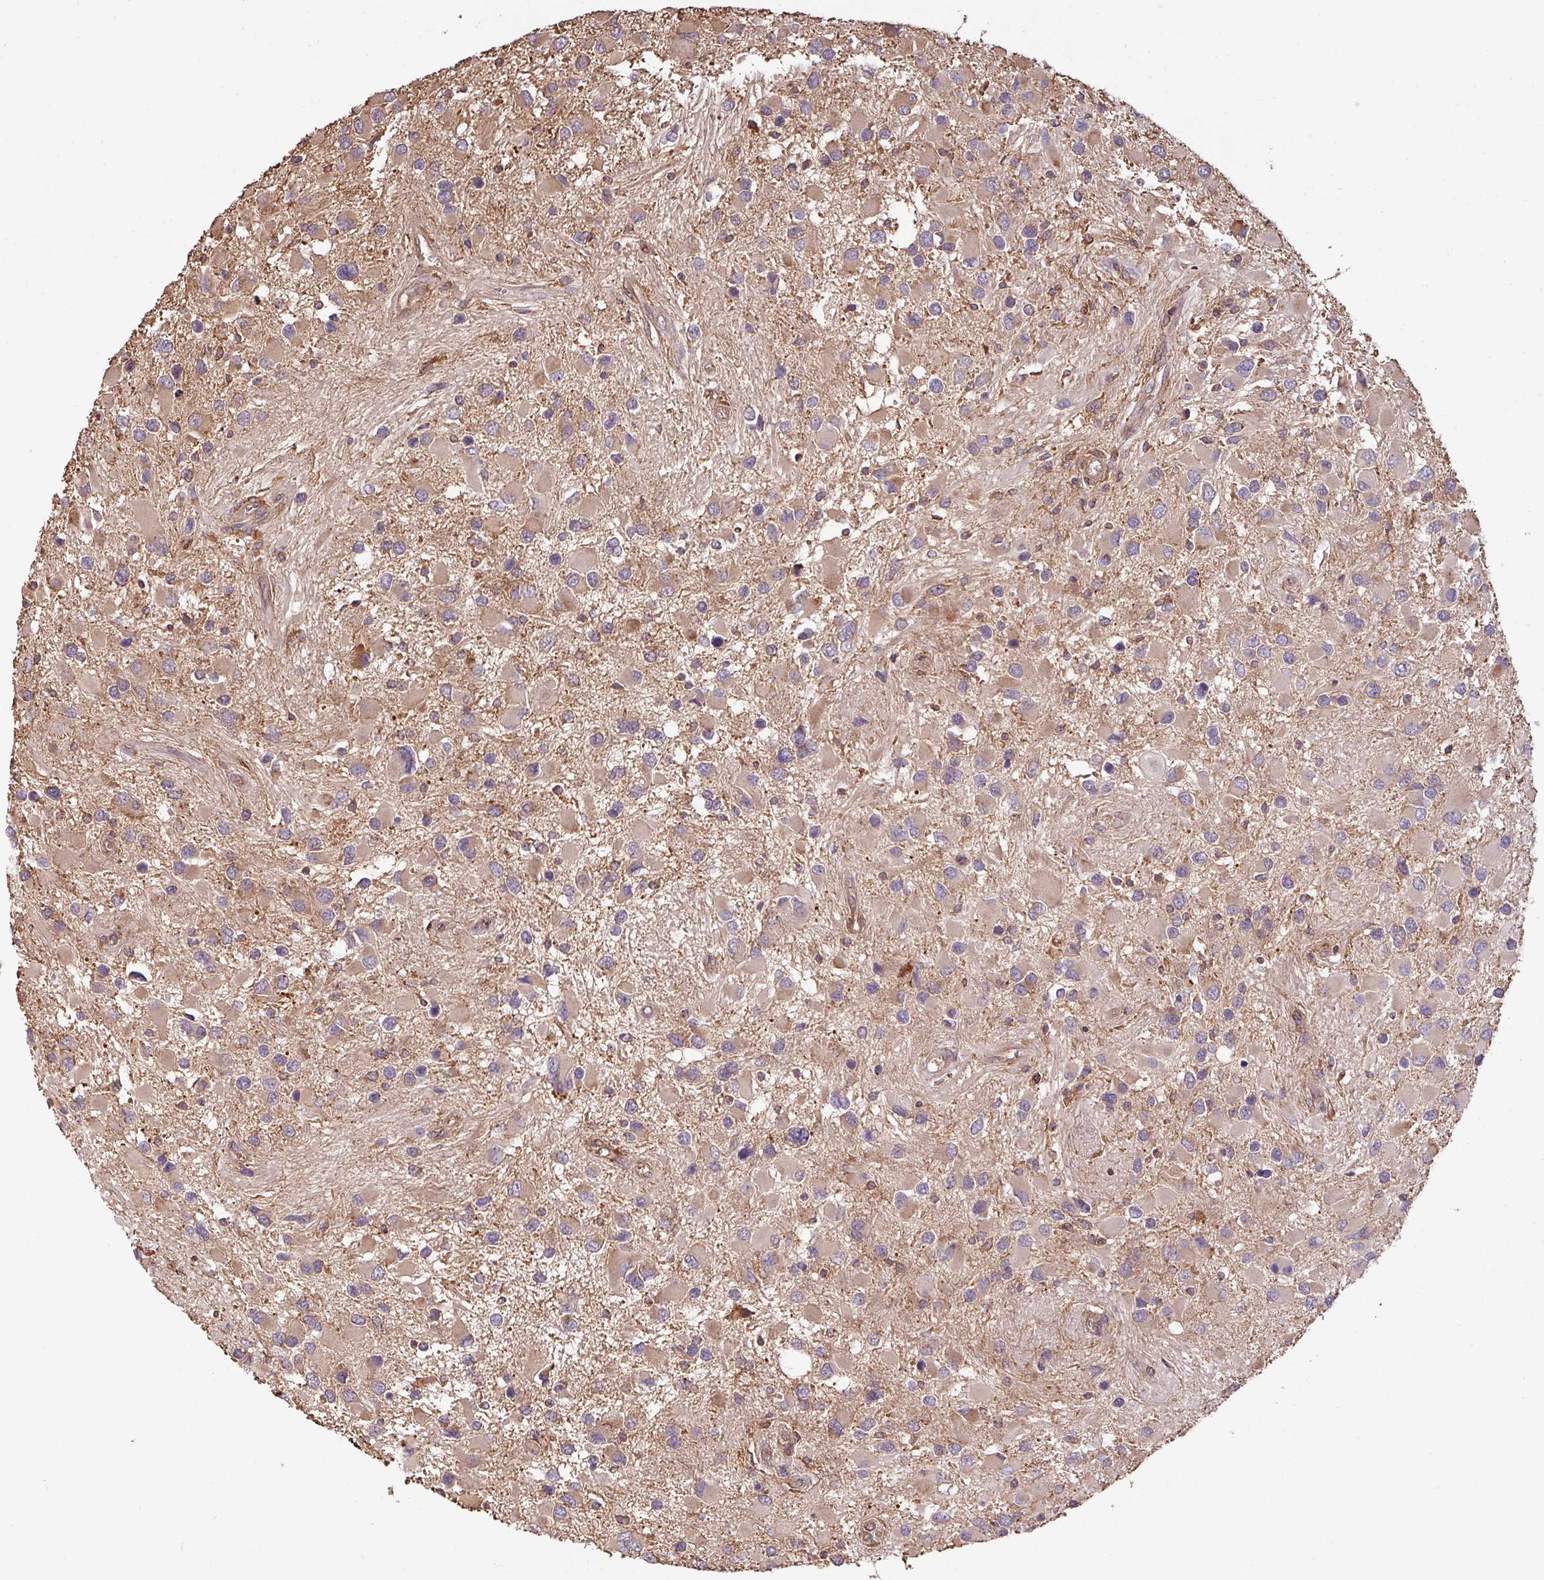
{"staining": {"intensity": "moderate", "quantity": "25%-75%", "location": "cytoplasmic/membranous"}, "tissue": "glioma", "cell_type": "Tumor cells", "image_type": "cancer", "snomed": [{"axis": "morphology", "description": "Glioma, malignant, High grade"}, {"axis": "topography", "description": "Brain"}], "caption": "An image of human malignant glioma (high-grade) stained for a protein reveals moderate cytoplasmic/membranous brown staining in tumor cells.", "gene": "VENTX", "patient": {"sex": "male", "age": 53}}